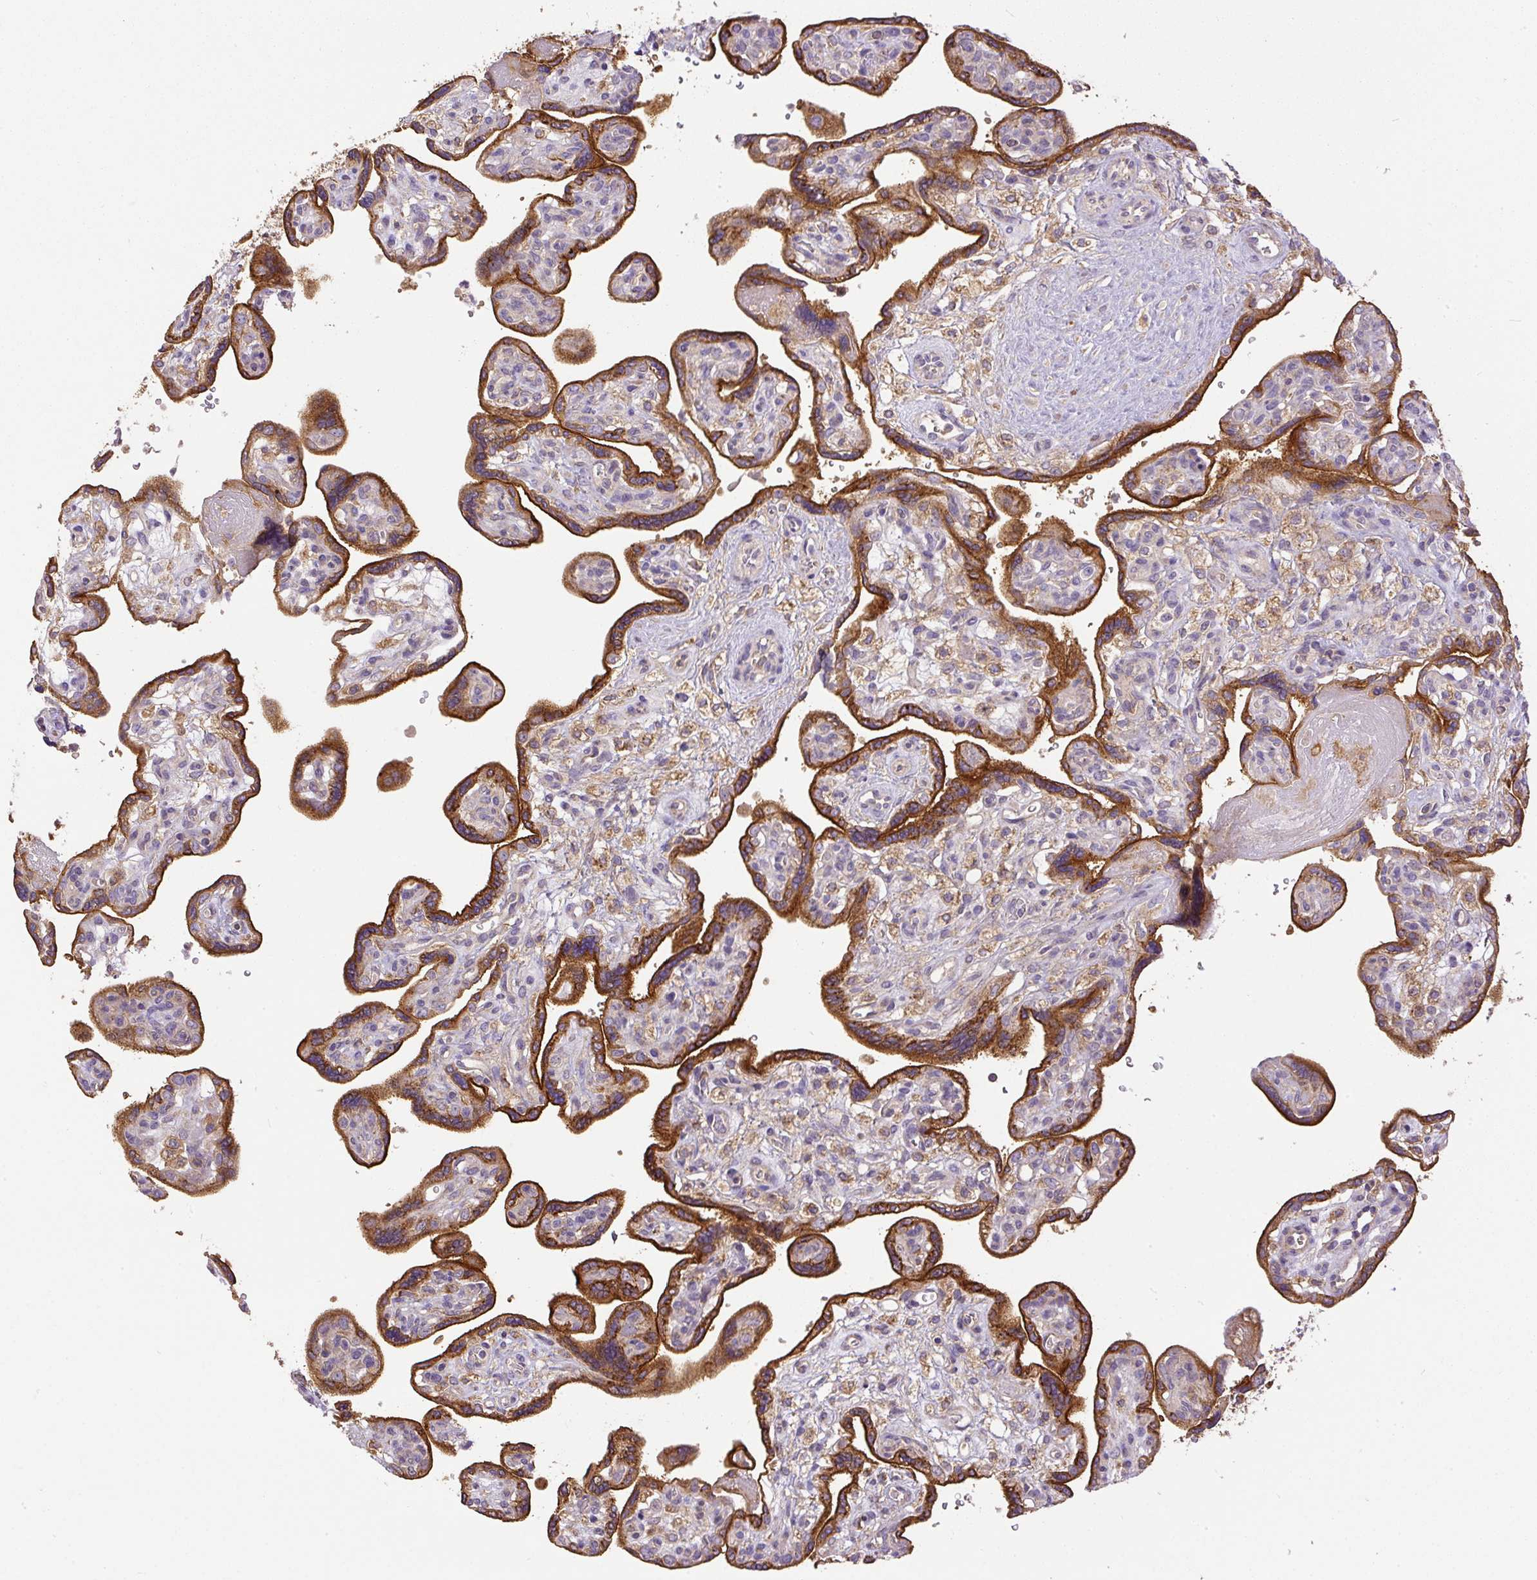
{"staining": {"intensity": "strong", "quantity": ">75%", "location": "cytoplasmic/membranous"}, "tissue": "placenta", "cell_type": "Trophoblastic cells", "image_type": "normal", "snomed": [{"axis": "morphology", "description": "Normal tissue, NOS"}, {"axis": "topography", "description": "Placenta"}], "caption": "Immunohistochemistry staining of normal placenta, which displays high levels of strong cytoplasmic/membranous expression in approximately >75% of trophoblastic cells indicating strong cytoplasmic/membranous protein staining. The staining was performed using DAB (3,3'-diaminobenzidine) (brown) for protein detection and nuclei were counterstained in hematoxylin (blue).", "gene": "DAPK1", "patient": {"sex": "female", "age": 39}}